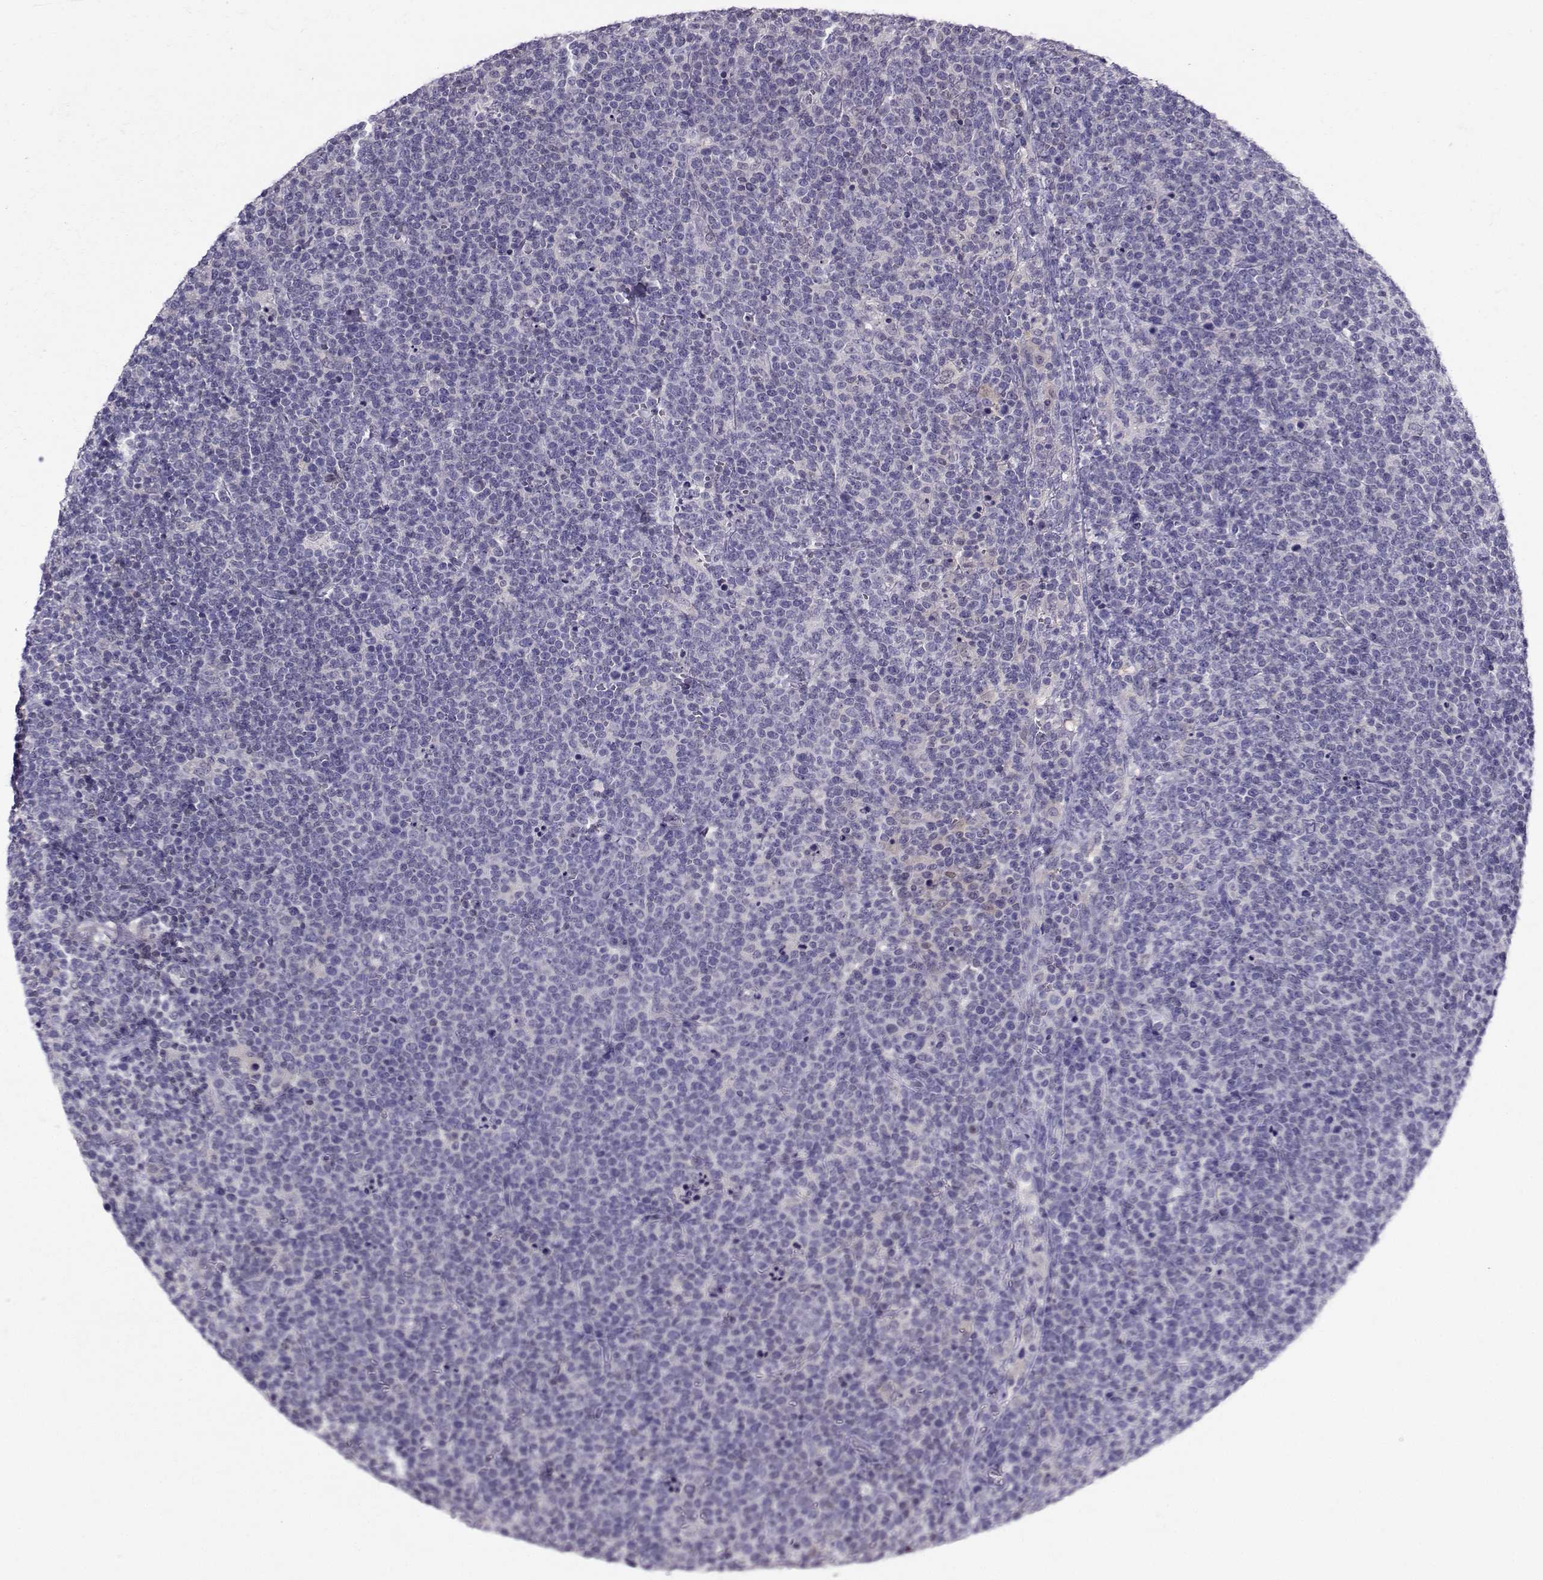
{"staining": {"intensity": "negative", "quantity": "none", "location": "none"}, "tissue": "lymphoma", "cell_type": "Tumor cells", "image_type": "cancer", "snomed": [{"axis": "morphology", "description": "Malignant lymphoma, non-Hodgkin's type, High grade"}, {"axis": "topography", "description": "Lymph node"}], "caption": "Immunohistochemistry (IHC) image of high-grade malignant lymphoma, non-Hodgkin's type stained for a protein (brown), which exhibits no positivity in tumor cells.", "gene": "PGK1", "patient": {"sex": "male", "age": 61}}